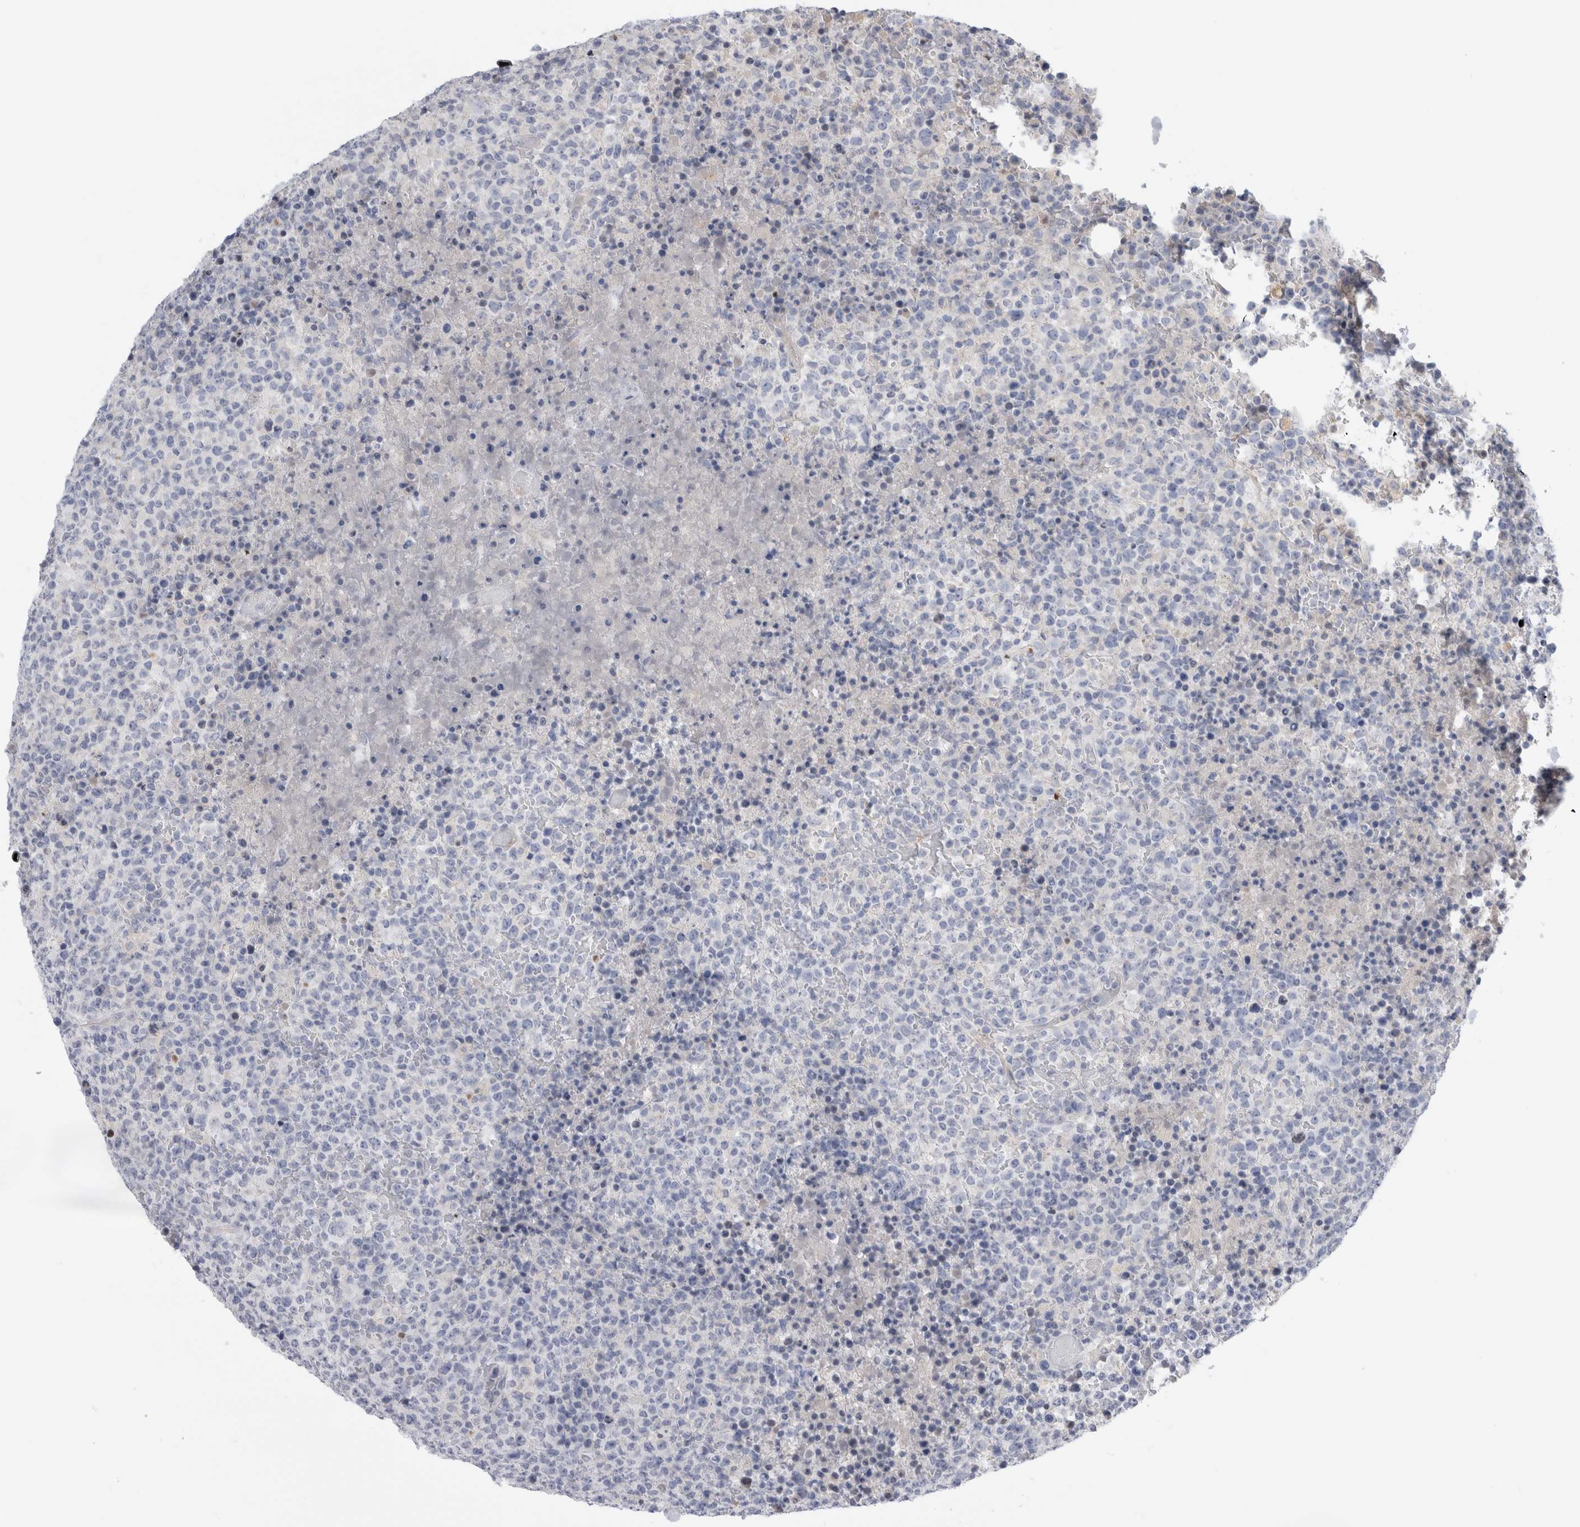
{"staining": {"intensity": "negative", "quantity": "none", "location": "none"}, "tissue": "lymphoma", "cell_type": "Tumor cells", "image_type": "cancer", "snomed": [{"axis": "morphology", "description": "Malignant lymphoma, non-Hodgkin's type, High grade"}, {"axis": "topography", "description": "Lymph node"}], "caption": "High magnification brightfield microscopy of lymphoma stained with DAB (brown) and counterstained with hematoxylin (blue): tumor cells show no significant expression.", "gene": "SLC20A2", "patient": {"sex": "male", "age": 13}}